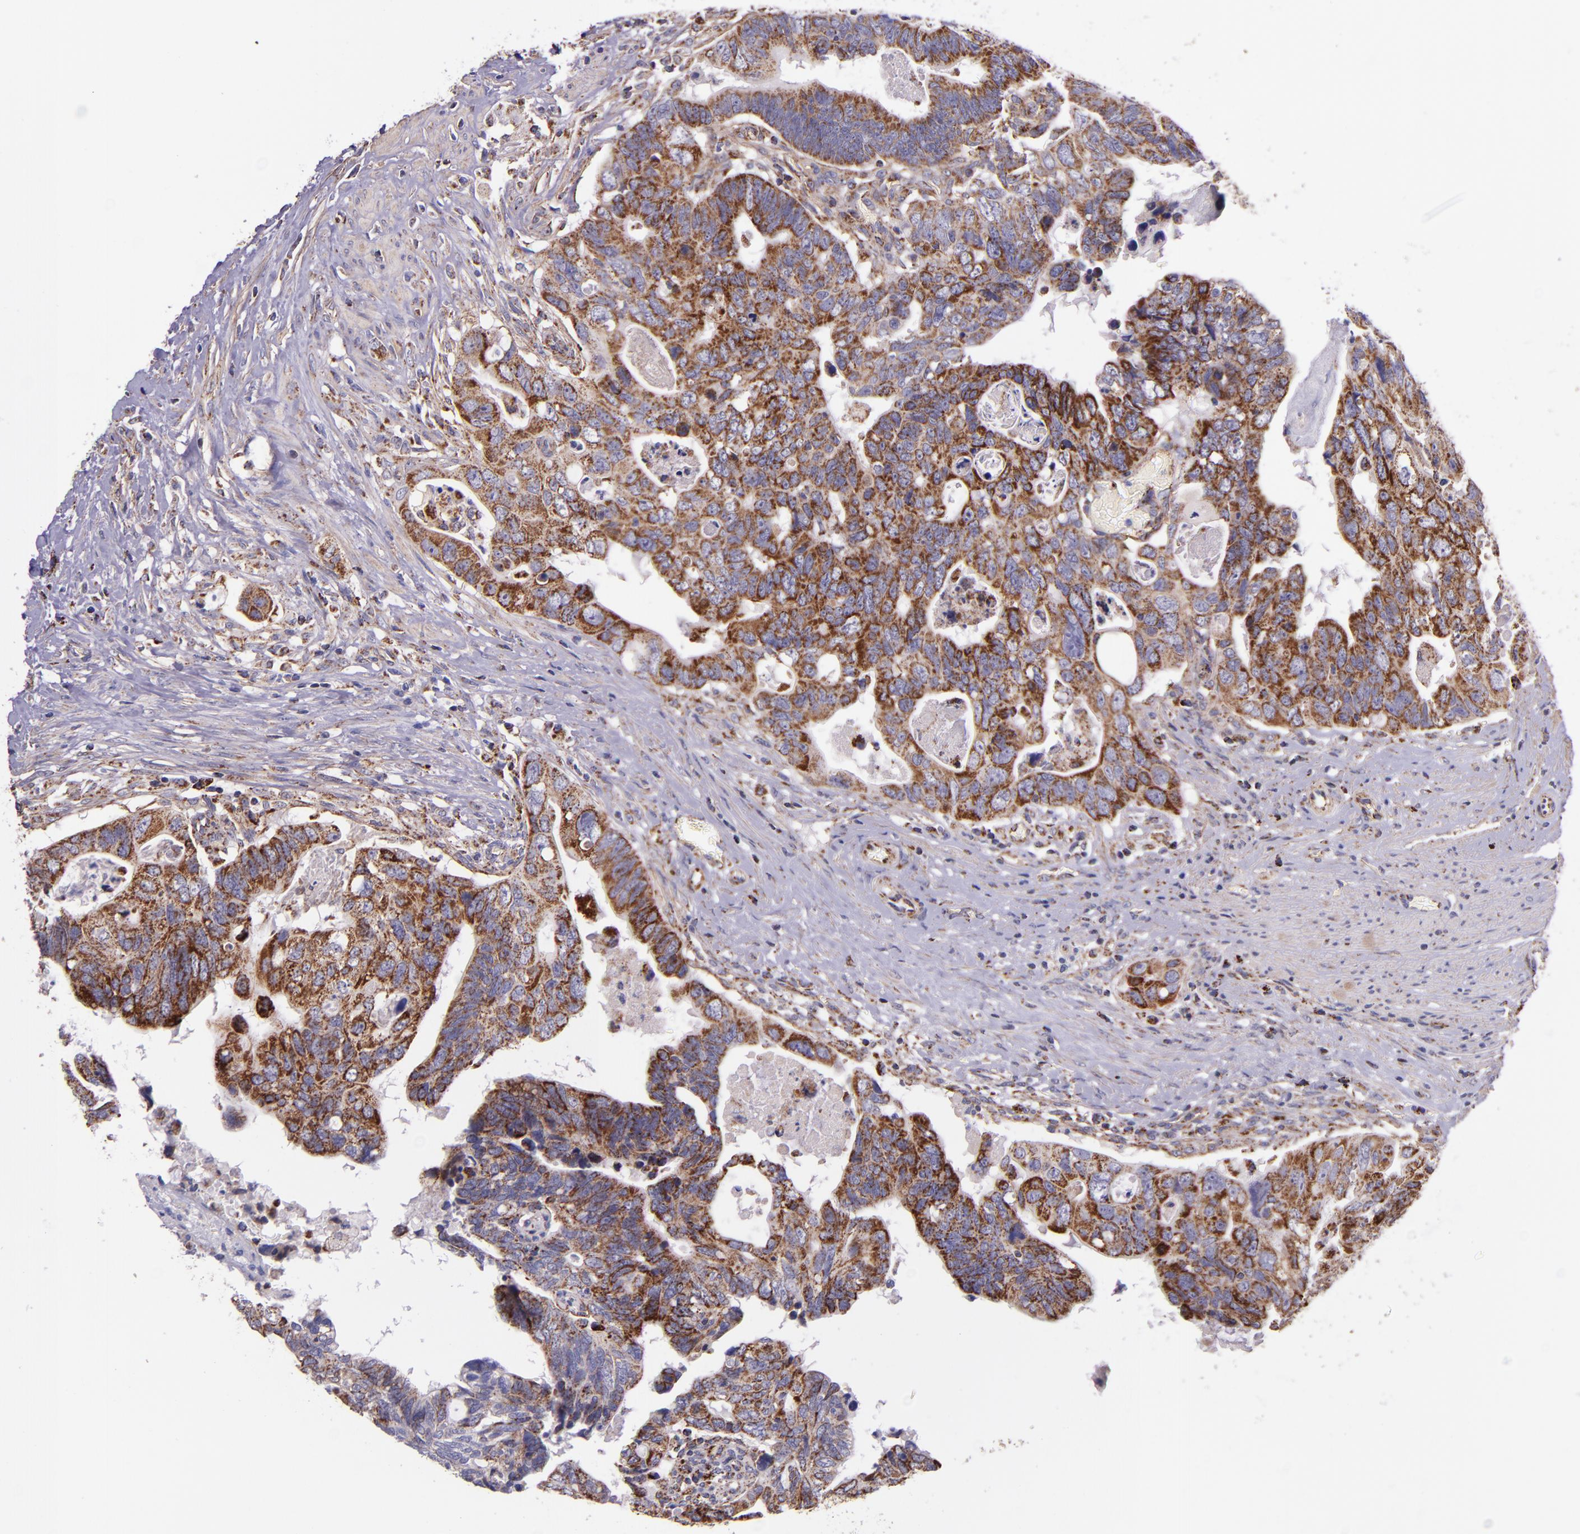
{"staining": {"intensity": "moderate", "quantity": "25%-75%", "location": "cytoplasmic/membranous"}, "tissue": "colorectal cancer", "cell_type": "Tumor cells", "image_type": "cancer", "snomed": [{"axis": "morphology", "description": "Adenocarcinoma, NOS"}, {"axis": "topography", "description": "Rectum"}], "caption": "Colorectal adenocarcinoma tissue exhibits moderate cytoplasmic/membranous staining in about 25%-75% of tumor cells, visualized by immunohistochemistry.", "gene": "IDH3G", "patient": {"sex": "male", "age": 53}}